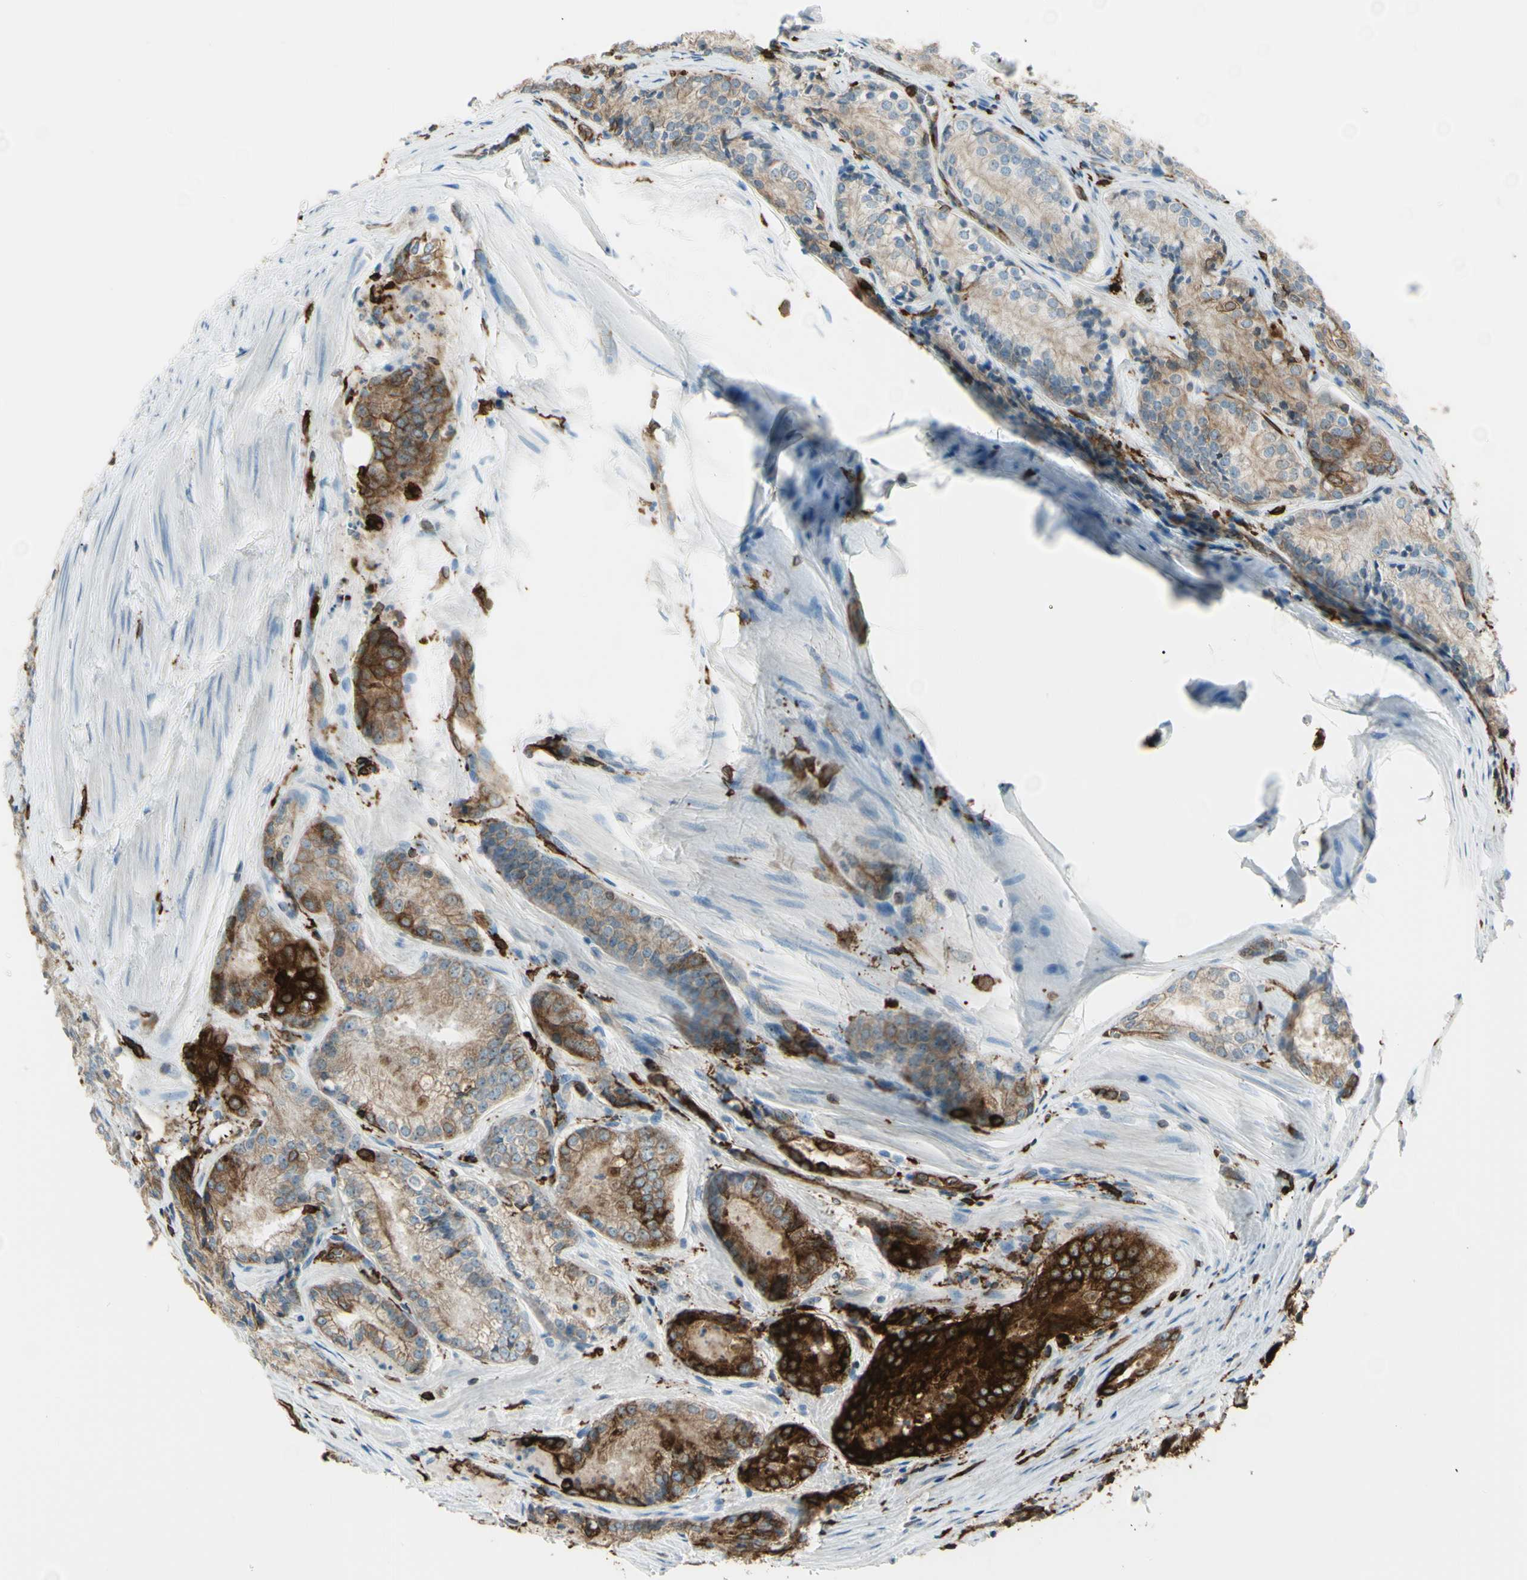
{"staining": {"intensity": "moderate", "quantity": ">75%", "location": "cytoplasmic/membranous"}, "tissue": "prostate cancer", "cell_type": "Tumor cells", "image_type": "cancer", "snomed": [{"axis": "morphology", "description": "Adenocarcinoma, Low grade"}, {"axis": "topography", "description": "Prostate"}], "caption": "A high-resolution image shows immunohistochemistry (IHC) staining of prostate low-grade adenocarcinoma, which exhibits moderate cytoplasmic/membranous positivity in about >75% of tumor cells. The protein is stained brown, and the nuclei are stained in blue (DAB (3,3'-diaminobenzidine) IHC with brightfield microscopy, high magnification).", "gene": "CD74", "patient": {"sex": "male", "age": 60}}